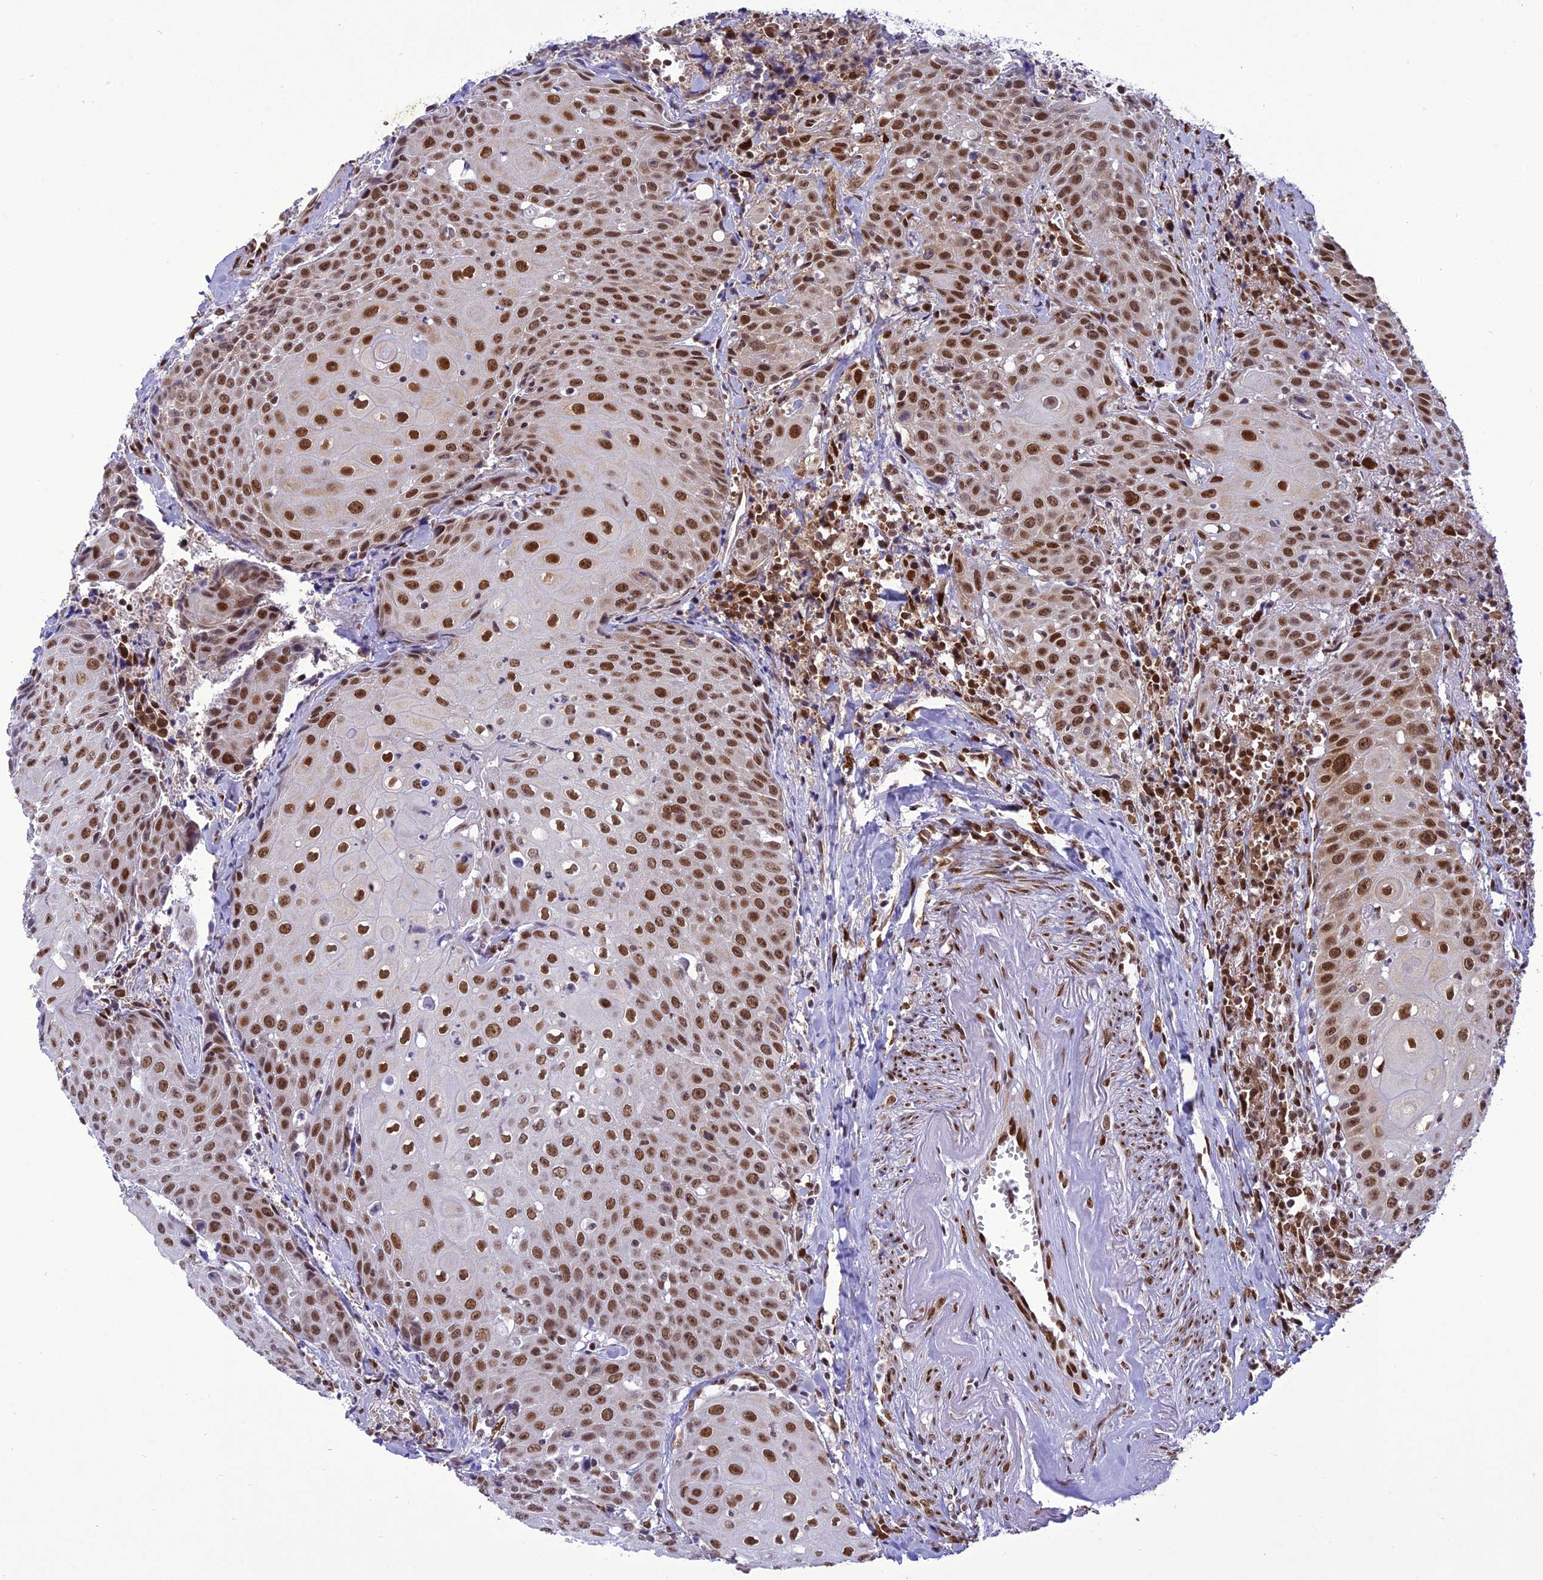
{"staining": {"intensity": "strong", "quantity": ">75%", "location": "nuclear"}, "tissue": "head and neck cancer", "cell_type": "Tumor cells", "image_type": "cancer", "snomed": [{"axis": "morphology", "description": "Squamous cell carcinoma, NOS"}, {"axis": "topography", "description": "Oral tissue"}, {"axis": "topography", "description": "Head-Neck"}], "caption": "Approximately >75% of tumor cells in human head and neck squamous cell carcinoma exhibit strong nuclear protein positivity as visualized by brown immunohistochemical staining.", "gene": "DDX1", "patient": {"sex": "female", "age": 82}}